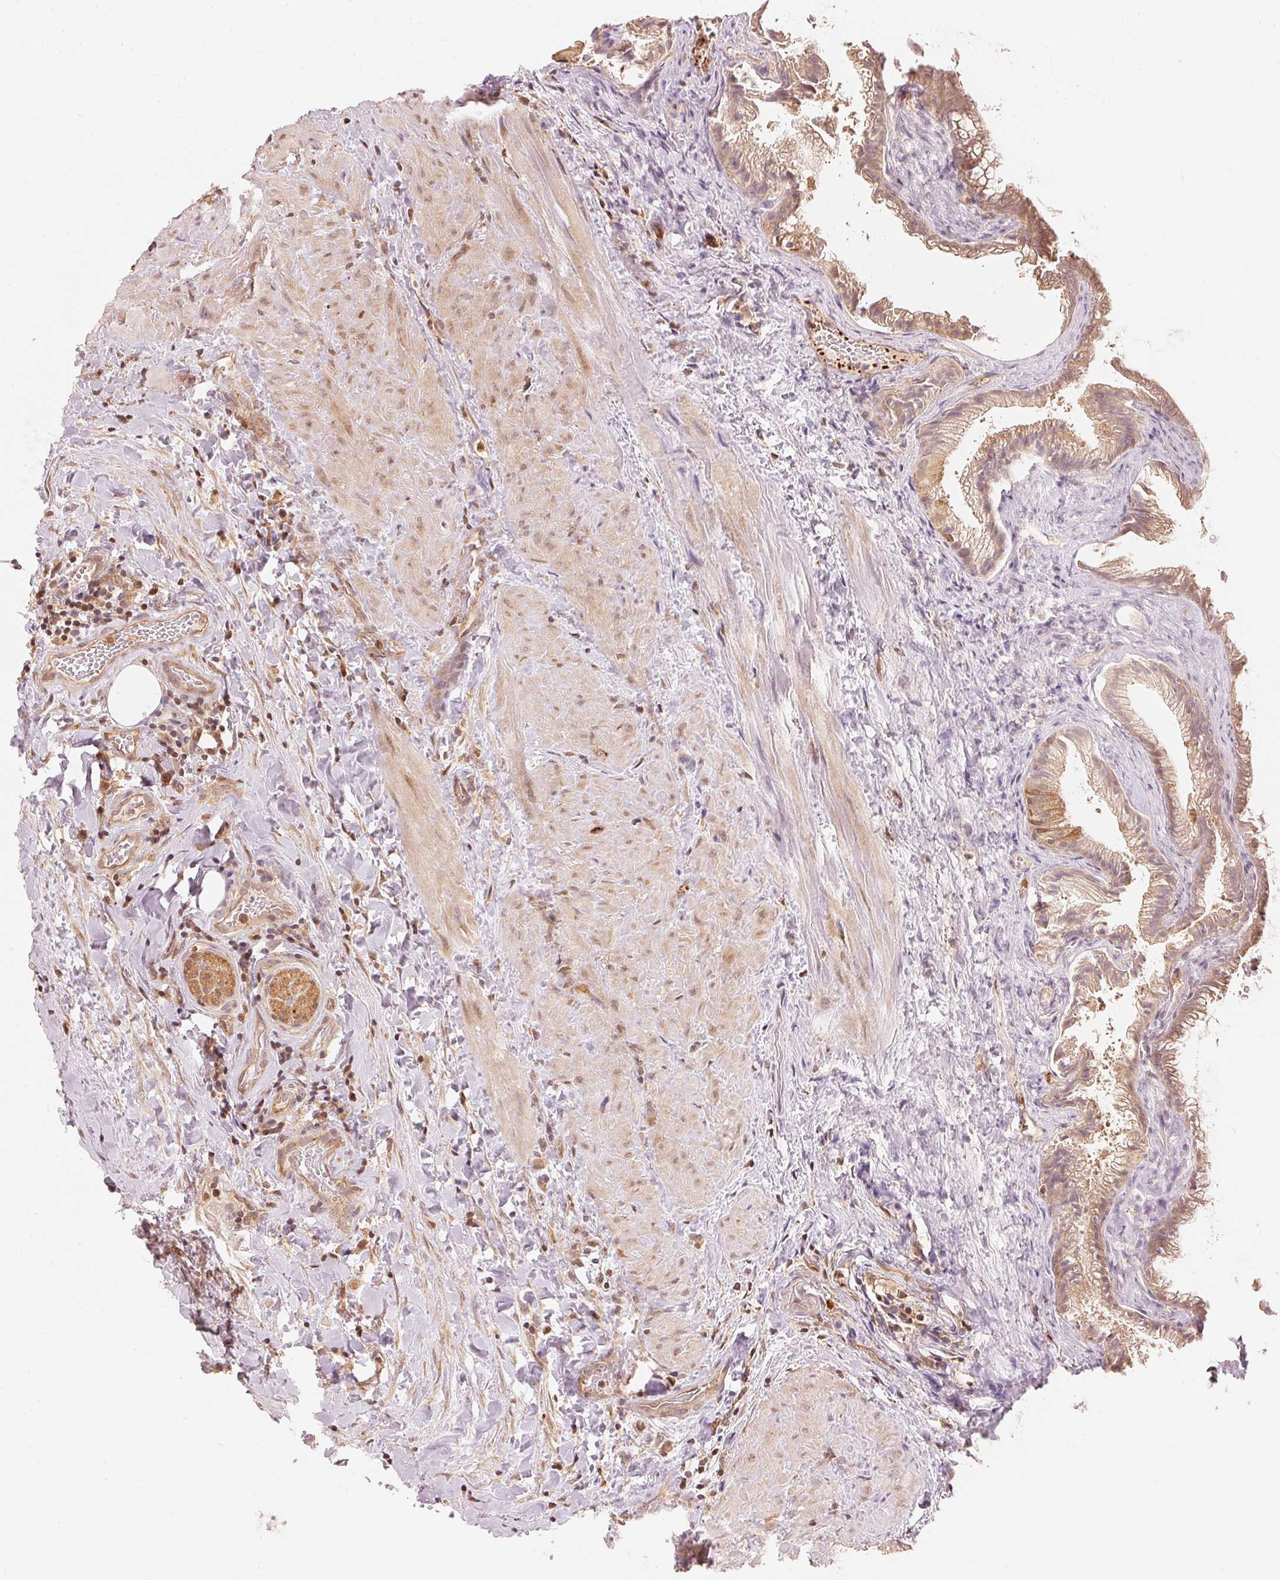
{"staining": {"intensity": "moderate", "quantity": "25%-75%", "location": "cytoplasmic/membranous"}, "tissue": "gallbladder", "cell_type": "Glandular cells", "image_type": "normal", "snomed": [{"axis": "morphology", "description": "Normal tissue, NOS"}, {"axis": "topography", "description": "Gallbladder"}], "caption": "A brown stain highlights moderate cytoplasmic/membranous expression of a protein in glandular cells of benign gallbladder. (brown staining indicates protein expression, while blue staining denotes nuclei).", "gene": "PRKN", "patient": {"sex": "male", "age": 70}}